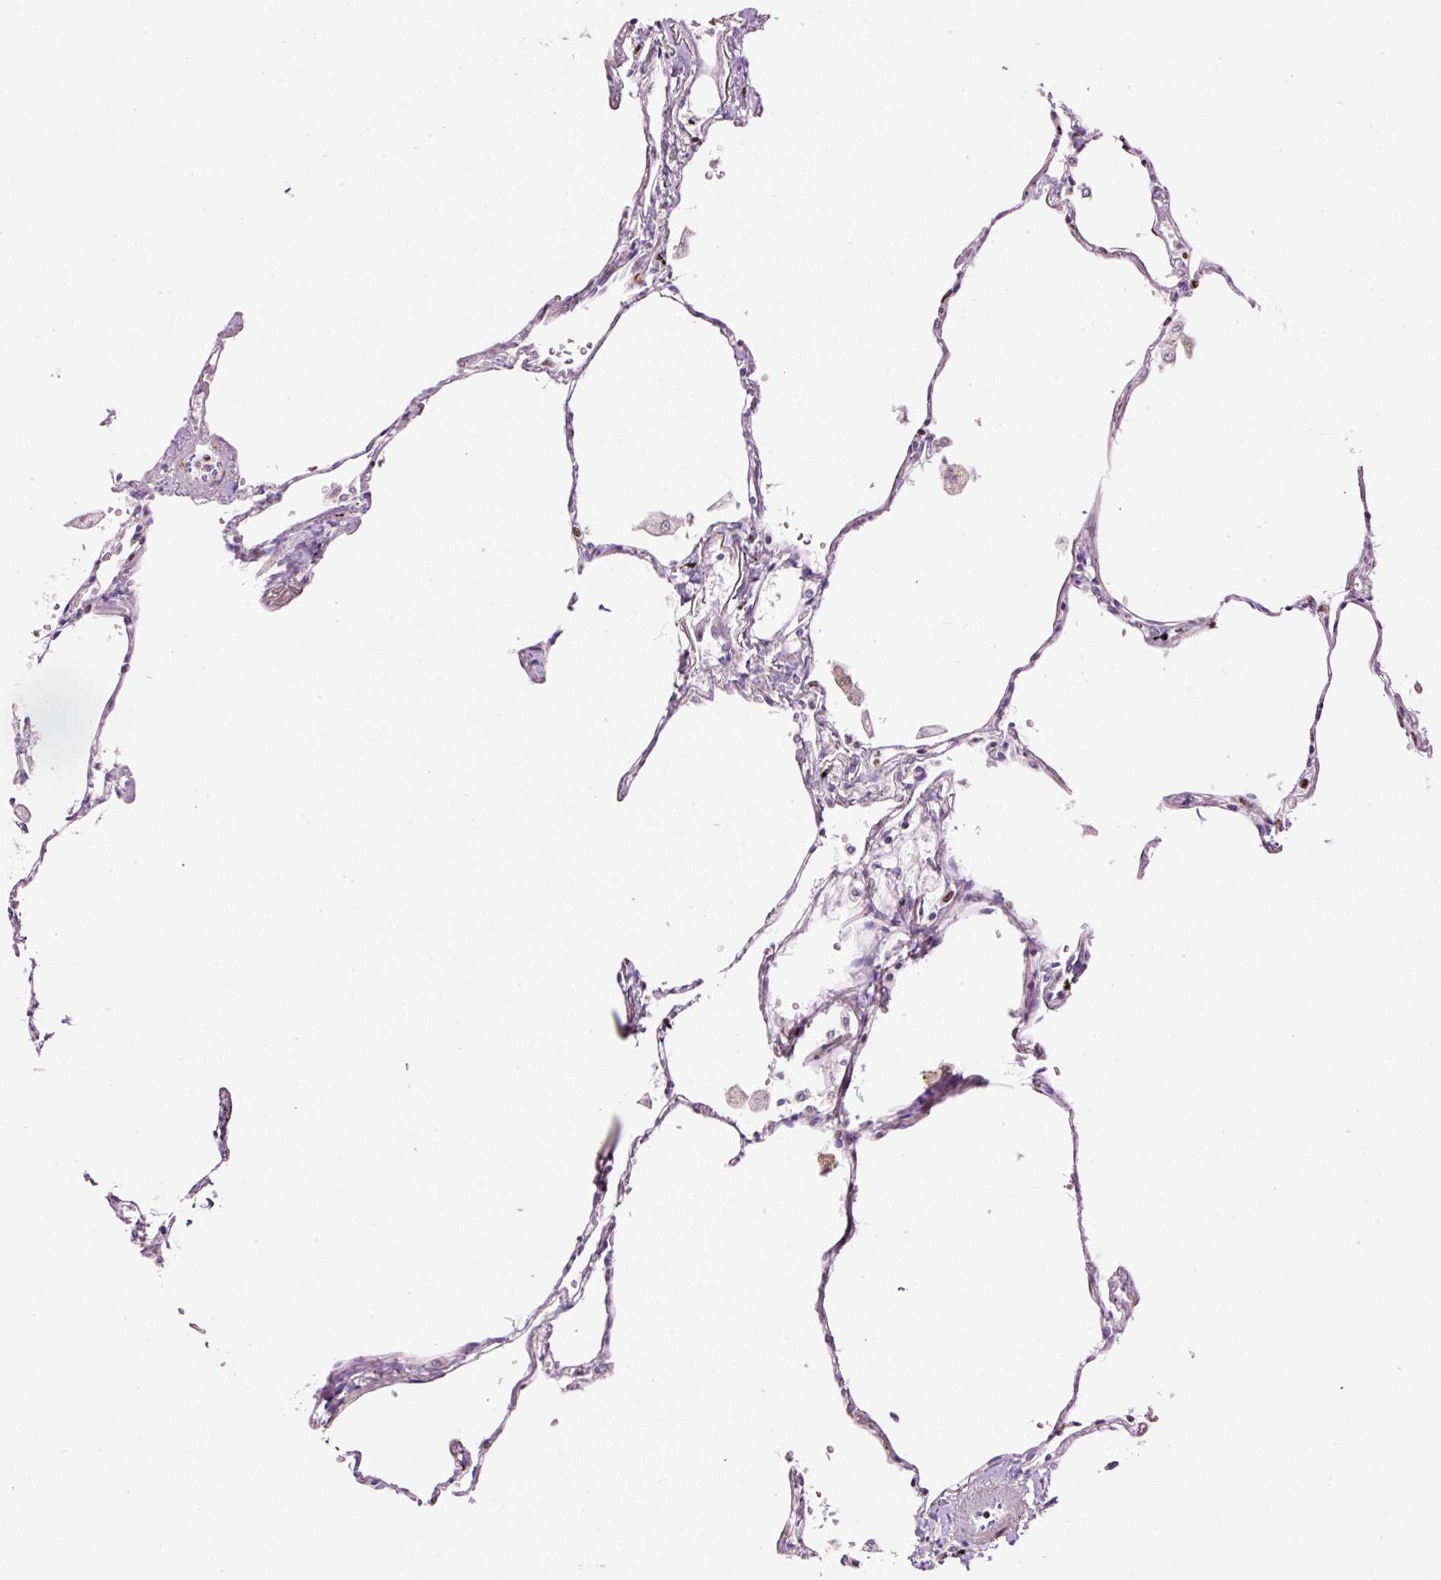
{"staining": {"intensity": "moderate", "quantity": "<25%", "location": "nuclear"}, "tissue": "lung", "cell_type": "Alveolar cells", "image_type": "normal", "snomed": [{"axis": "morphology", "description": "Normal tissue, NOS"}, {"axis": "topography", "description": "Lung"}], "caption": "This photomicrograph displays immunohistochemistry (IHC) staining of normal lung, with low moderate nuclear staining in about <25% of alveolar cells.", "gene": "TMEM8B", "patient": {"sex": "female", "age": 67}}